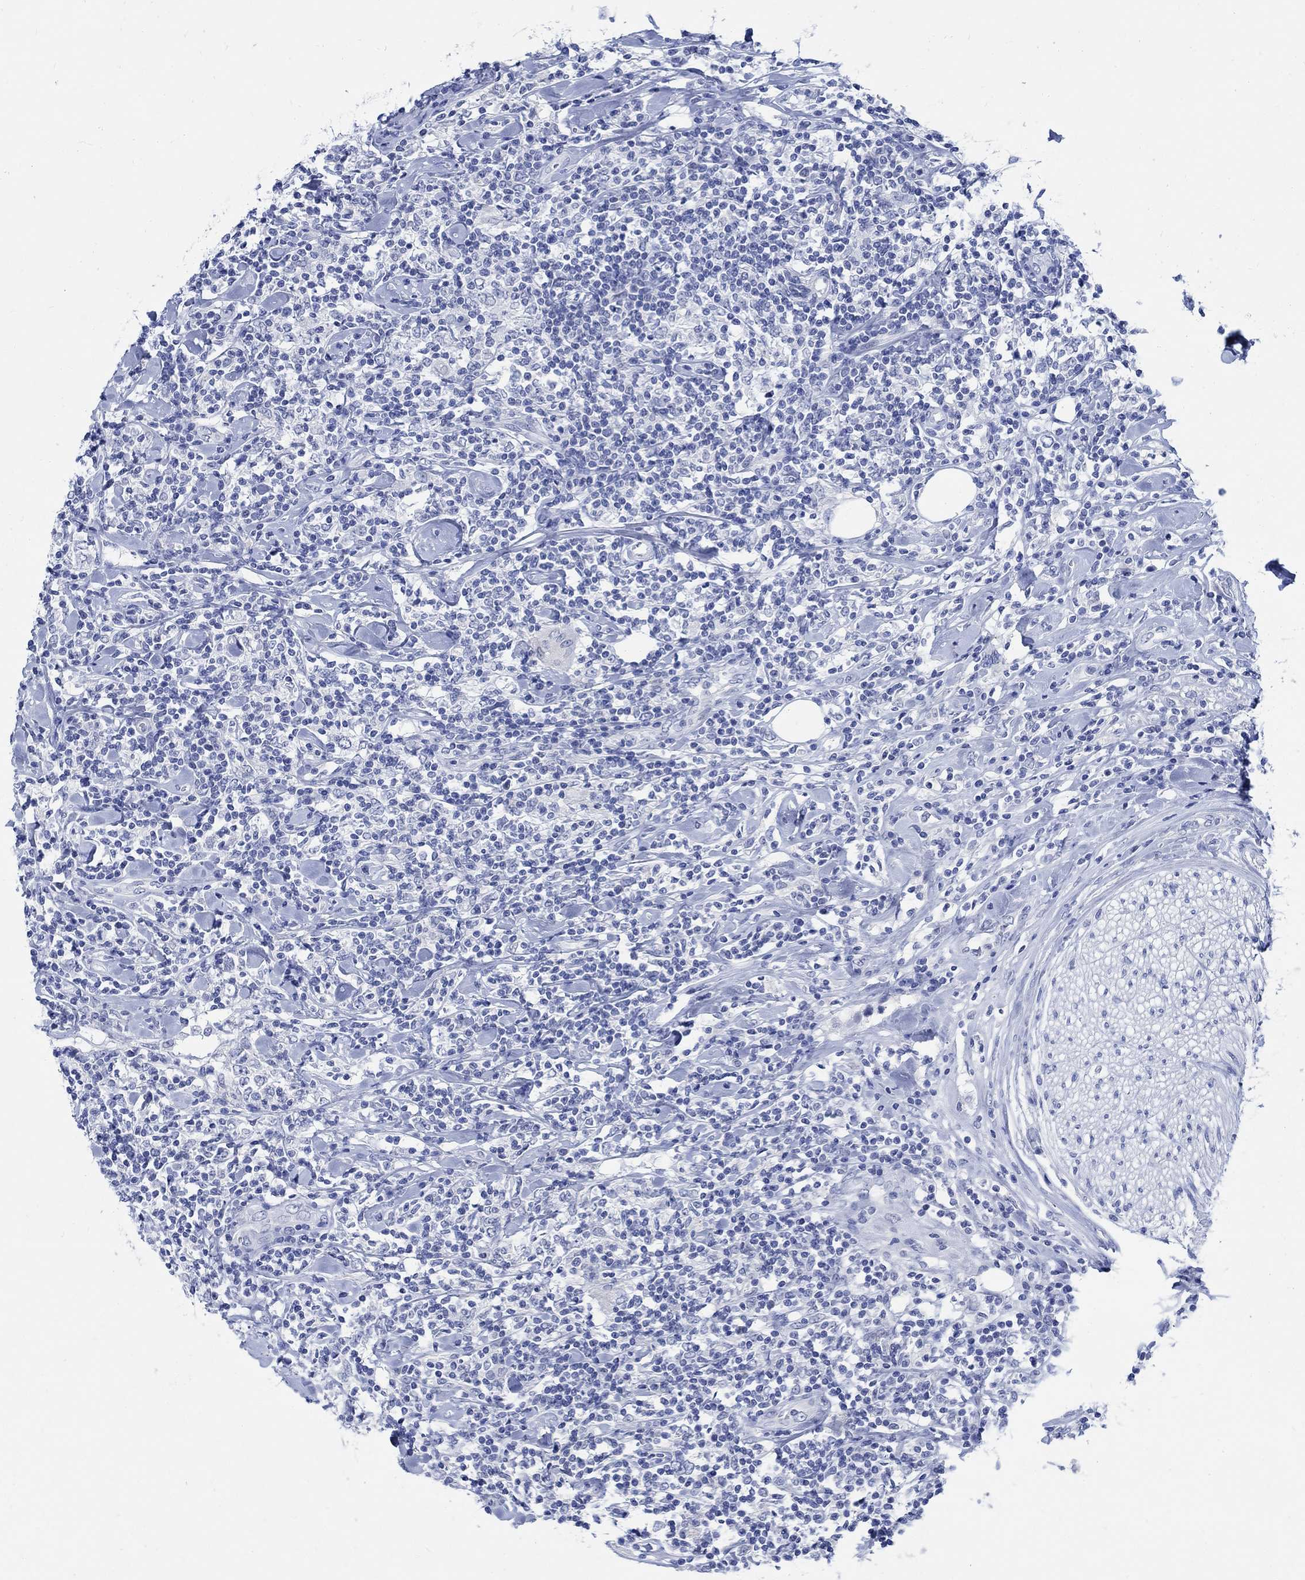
{"staining": {"intensity": "negative", "quantity": "none", "location": "none"}, "tissue": "lymphoma", "cell_type": "Tumor cells", "image_type": "cancer", "snomed": [{"axis": "morphology", "description": "Malignant lymphoma, non-Hodgkin's type, High grade"}, {"axis": "topography", "description": "Lymph node"}], "caption": "There is no significant staining in tumor cells of lymphoma.", "gene": "CAMK2N1", "patient": {"sex": "female", "age": 84}}